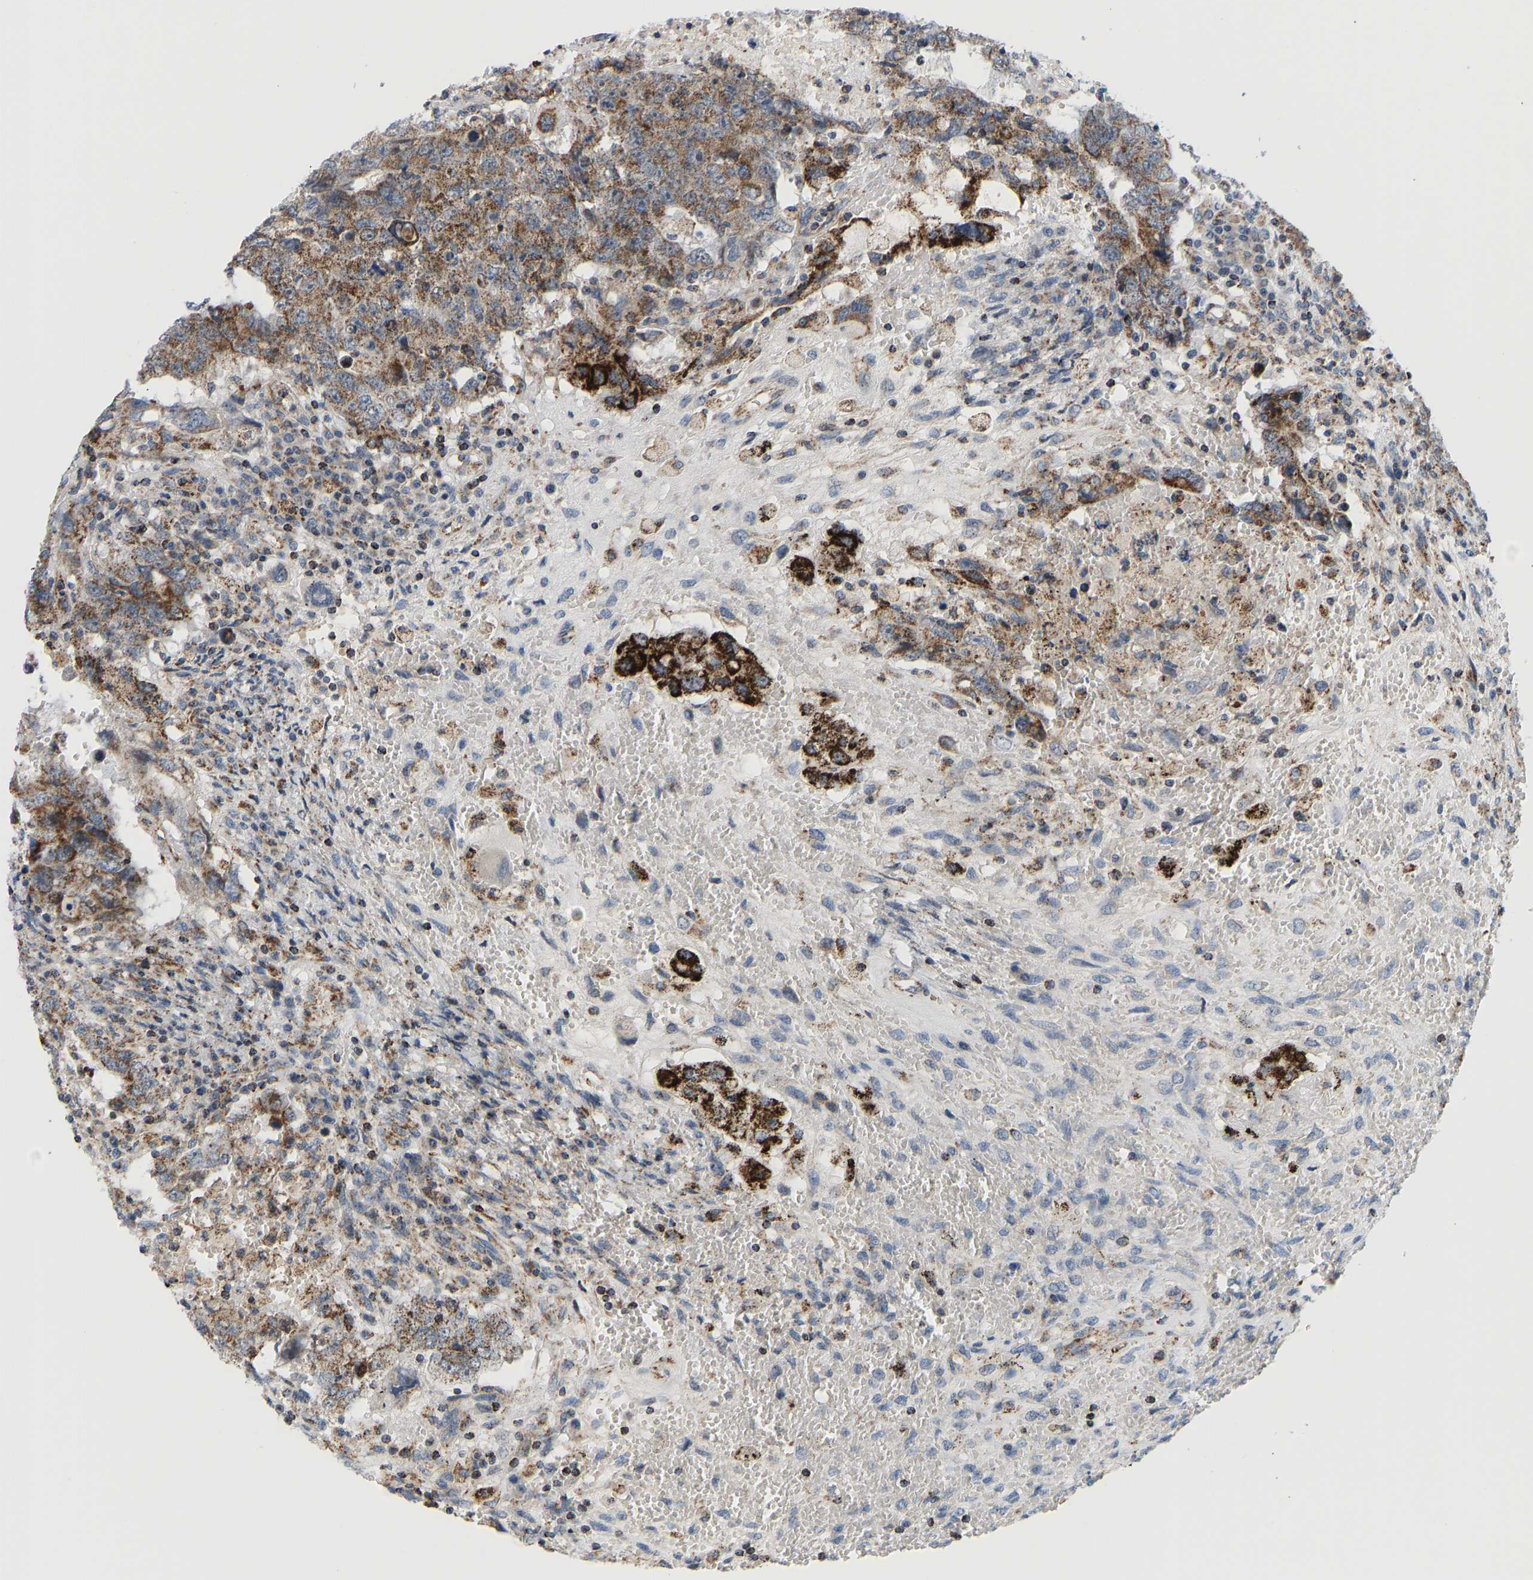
{"staining": {"intensity": "strong", "quantity": ">75%", "location": "cytoplasmic/membranous"}, "tissue": "testis cancer", "cell_type": "Tumor cells", "image_type": "cancer", "snomed": [{"axis": "morphology", "description": "Carcinoma, Embryonal, NOS"}, {"axis": "topography", "description": "Testis"}], "caption": "A histopathology image of testis embryonal carcinoma stained for a protein reveals strong cytoplasmic/membranous brown staining in tumor cells.", "gene": "GPSM2", "patient": {"sex": "male", "age": 26}}